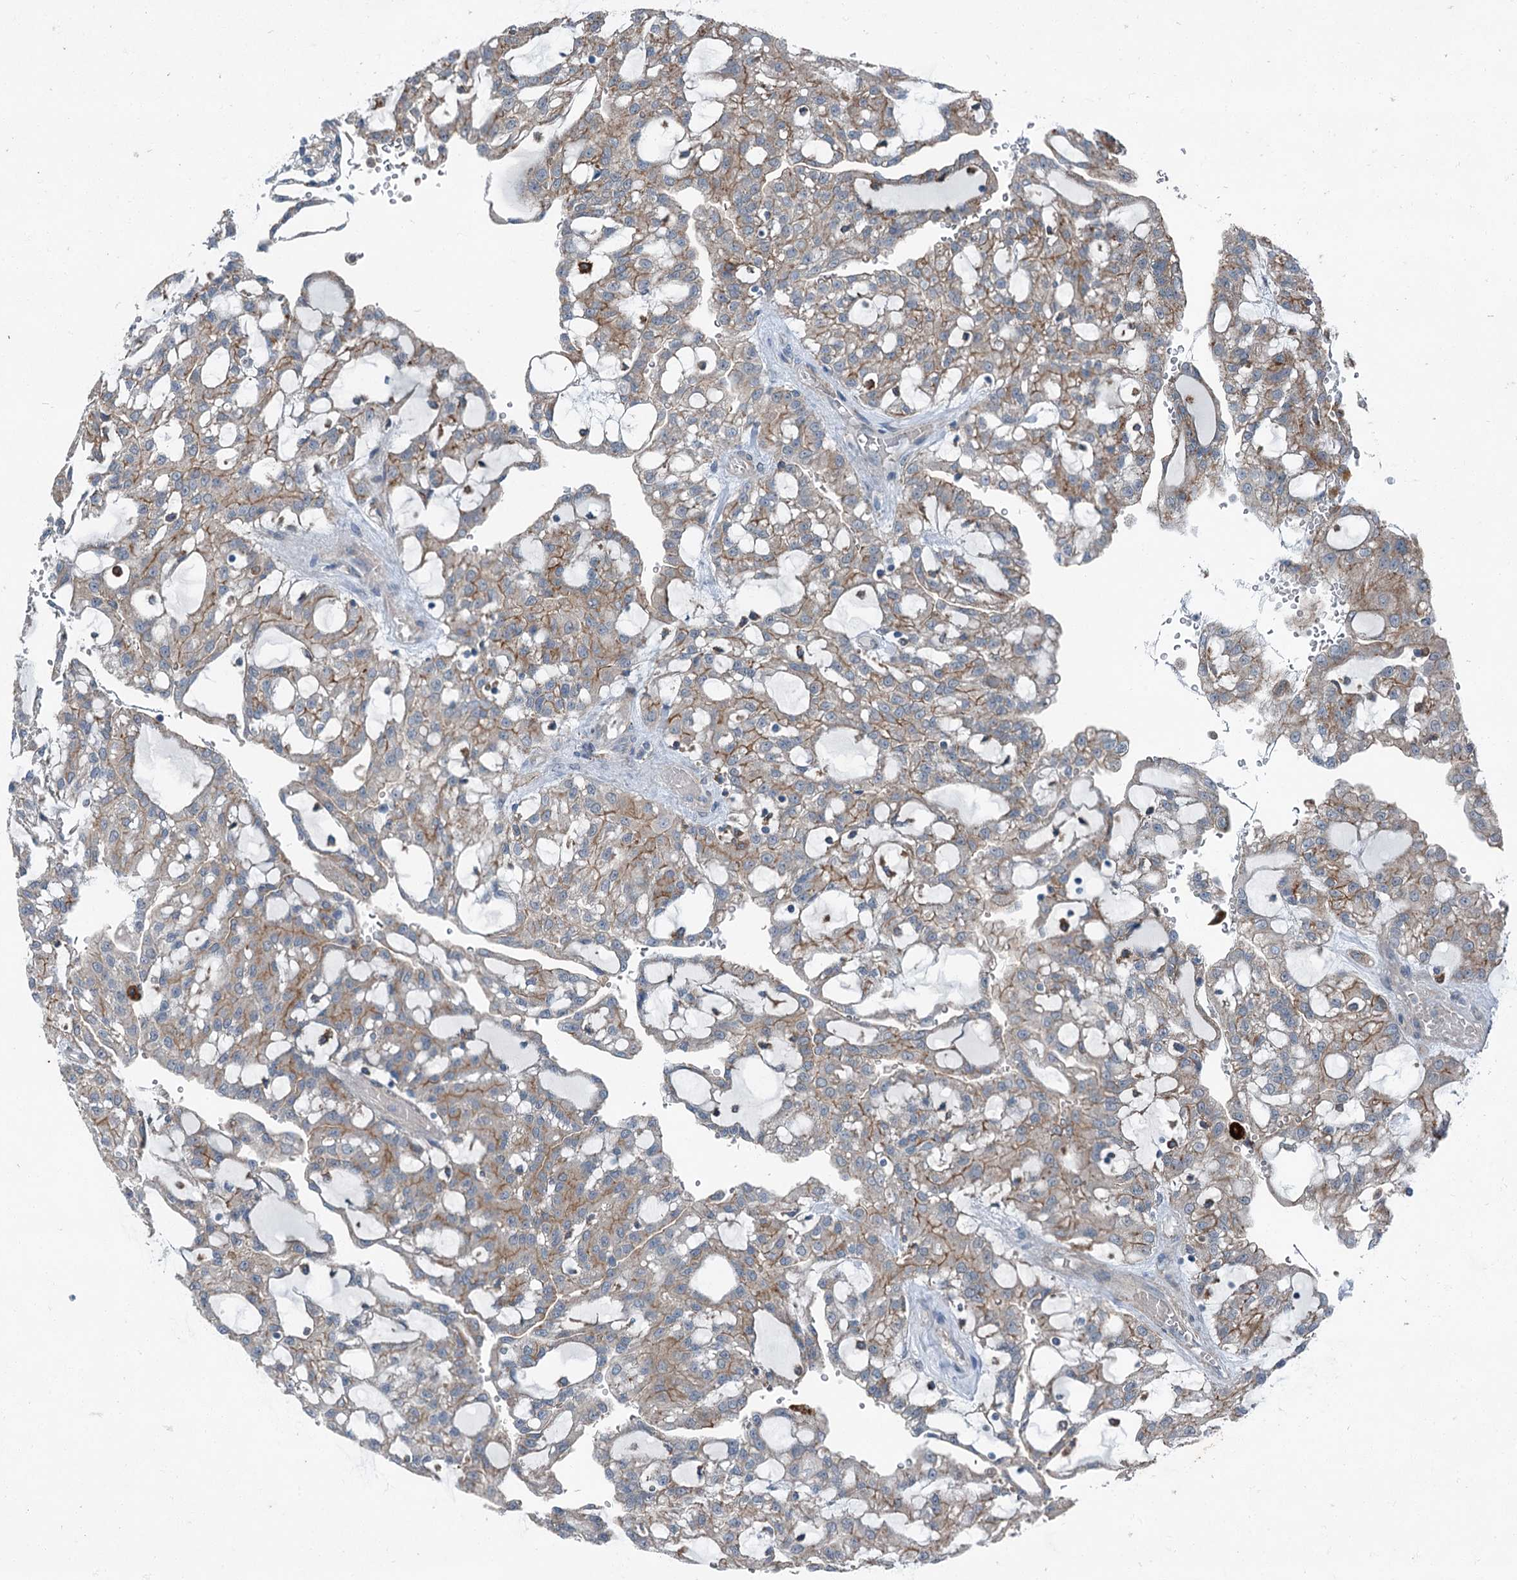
{"staining": {"intensity": "moderate", "quantity": "25%-75%", "location": "cytoplasmic/membranous"}, "tissue": "renal cancer", "cell_type": "Tumor cells", "image_type": "cancer", "snomed": [{"axis": "morphology", "description": "Adenocarcinoma, NOS"}, {"axis": "topography", "description": "Kidney"}], "caption": "Tumor cells exhibit medium levels of moderate cytoplasmic/membranous staining in approximately 25%-75% of cells in renal cancer (adenocarcinoma).", "gene": "AXL", "patient": {"sex": "male", "age": 63}}